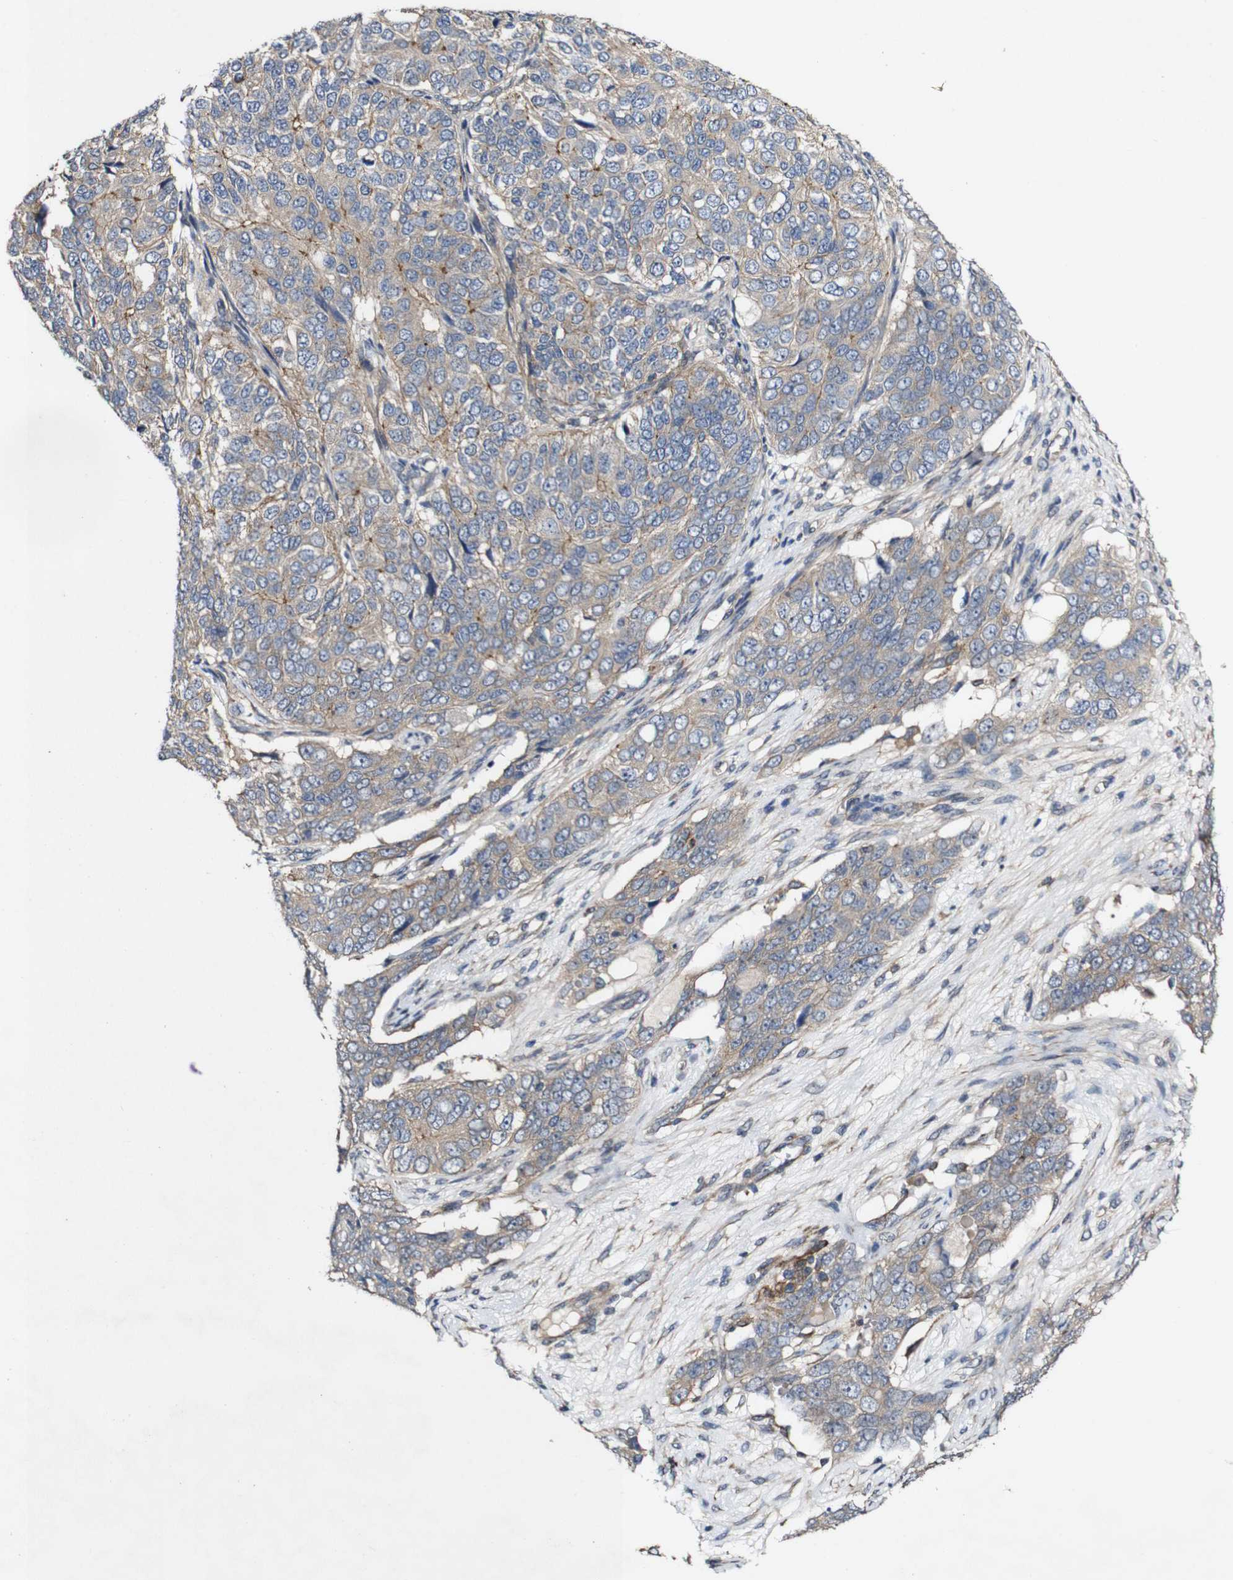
{"staining": {"intensity": "weak", "quantity": ">75%", "location": "cytoplasmic/membranous"}, "tissue": "ovarian cancer", "cell_type": "Tumor cells", "image_type": "cancer", "snomed": [{"axis": "morphology", "description": "Carcinoma, endometroid"}, {"axis": "topography", "description": "Ovary"}], "caption": "Human endometroid carcinoma (ovarian) stained with a brown dye displays weak cytoplasmic/membranous positive staining in about >75% of tumor cells.", "gene": "GSDME", "patient": {"sex": "female", "age": 51}}